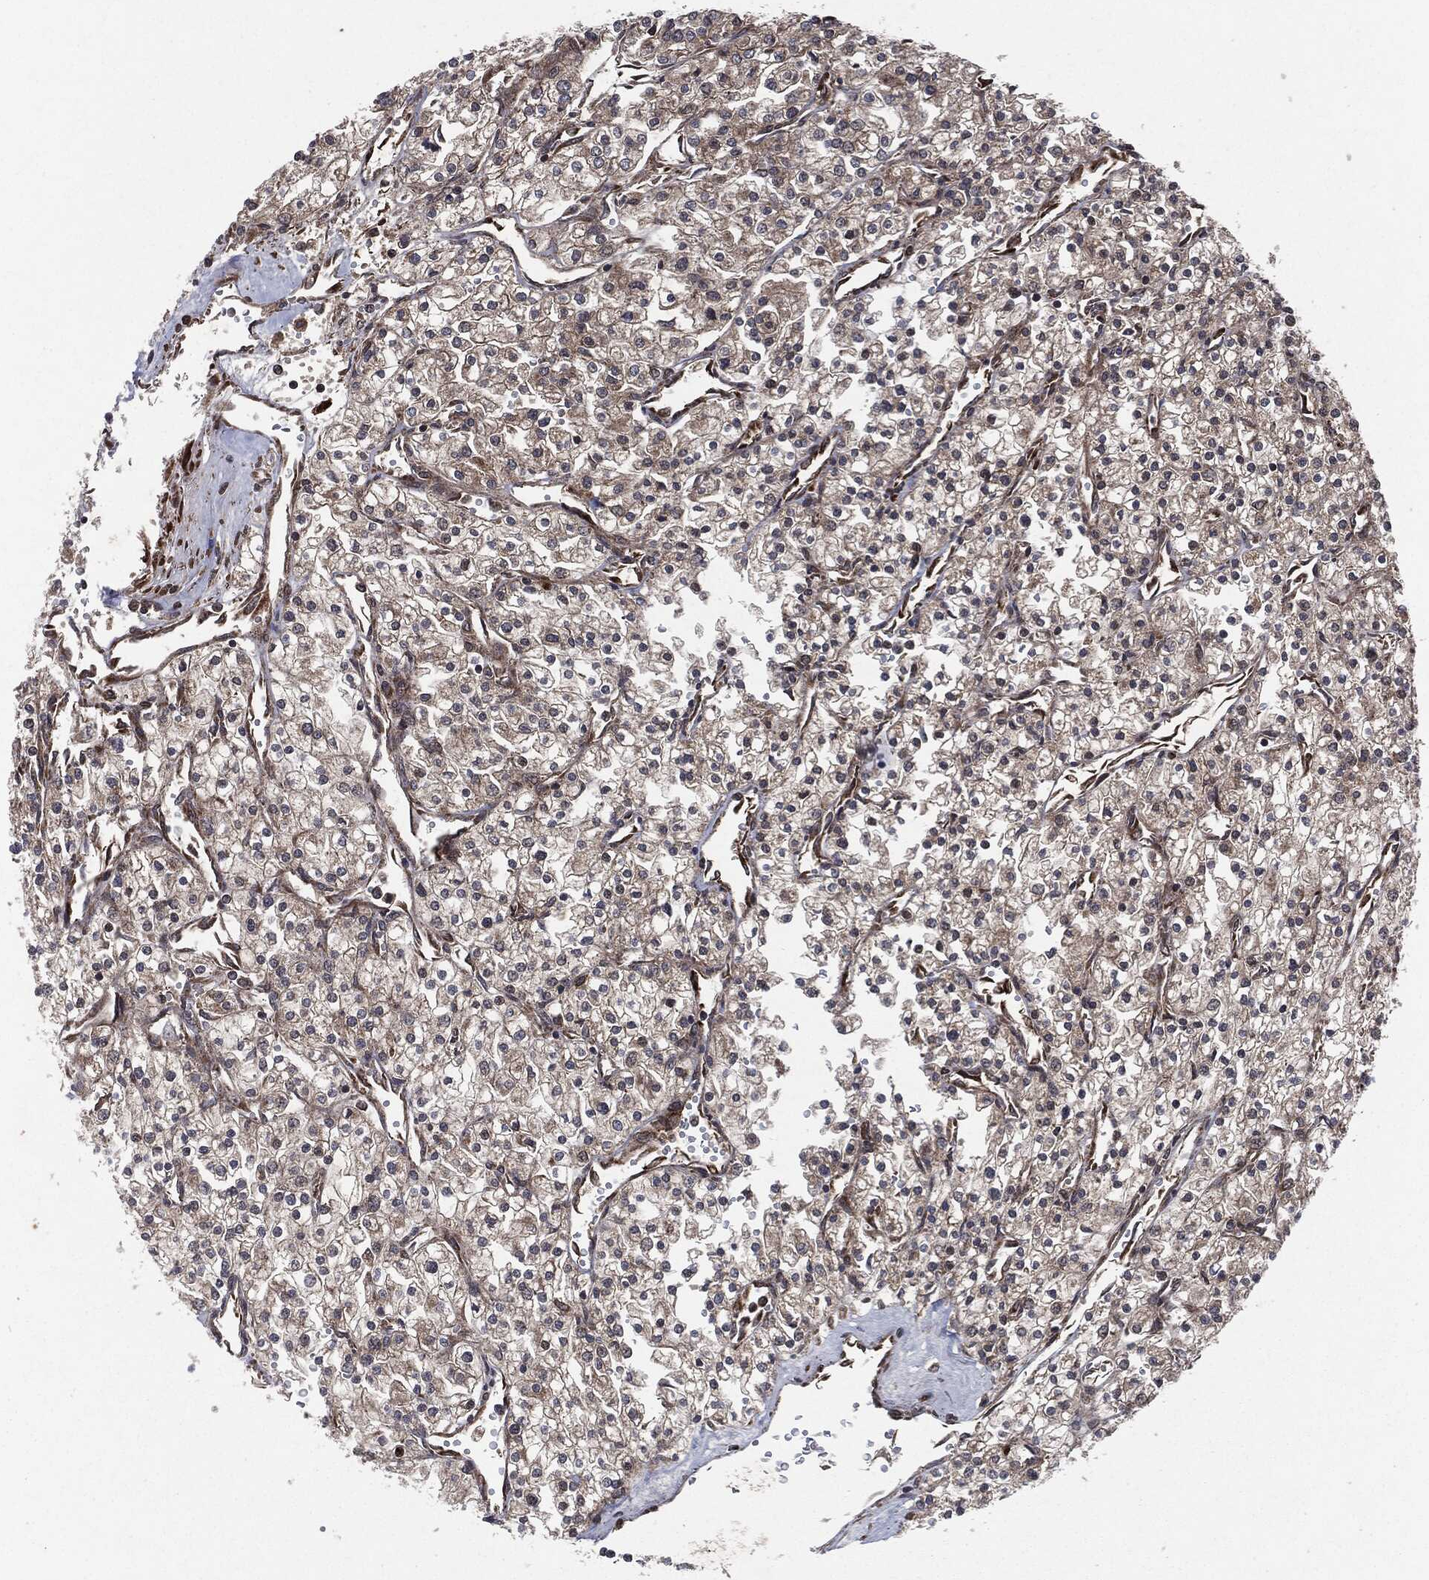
{"staining": {"intensity": "moderate", "quantity": "<25%", "location": "cytoplasmic/membranous"}, "tissue": "renal cancer", "cell_type": "Tumor cells", "image_type": "cancer", "snomed": [{"axis": "morphology", "description": "Adenocarcinoma, NOS"}, {"axis": "topography", "description": "Kidney"}], "caption": "Protein staining exhibits moderate cytoplasmic/membranous staining in approximately <25% of tumor cells in renal adenocarcinoma.", "gene": "RAF1", "patient": {"sex": "male", "age": 80}}